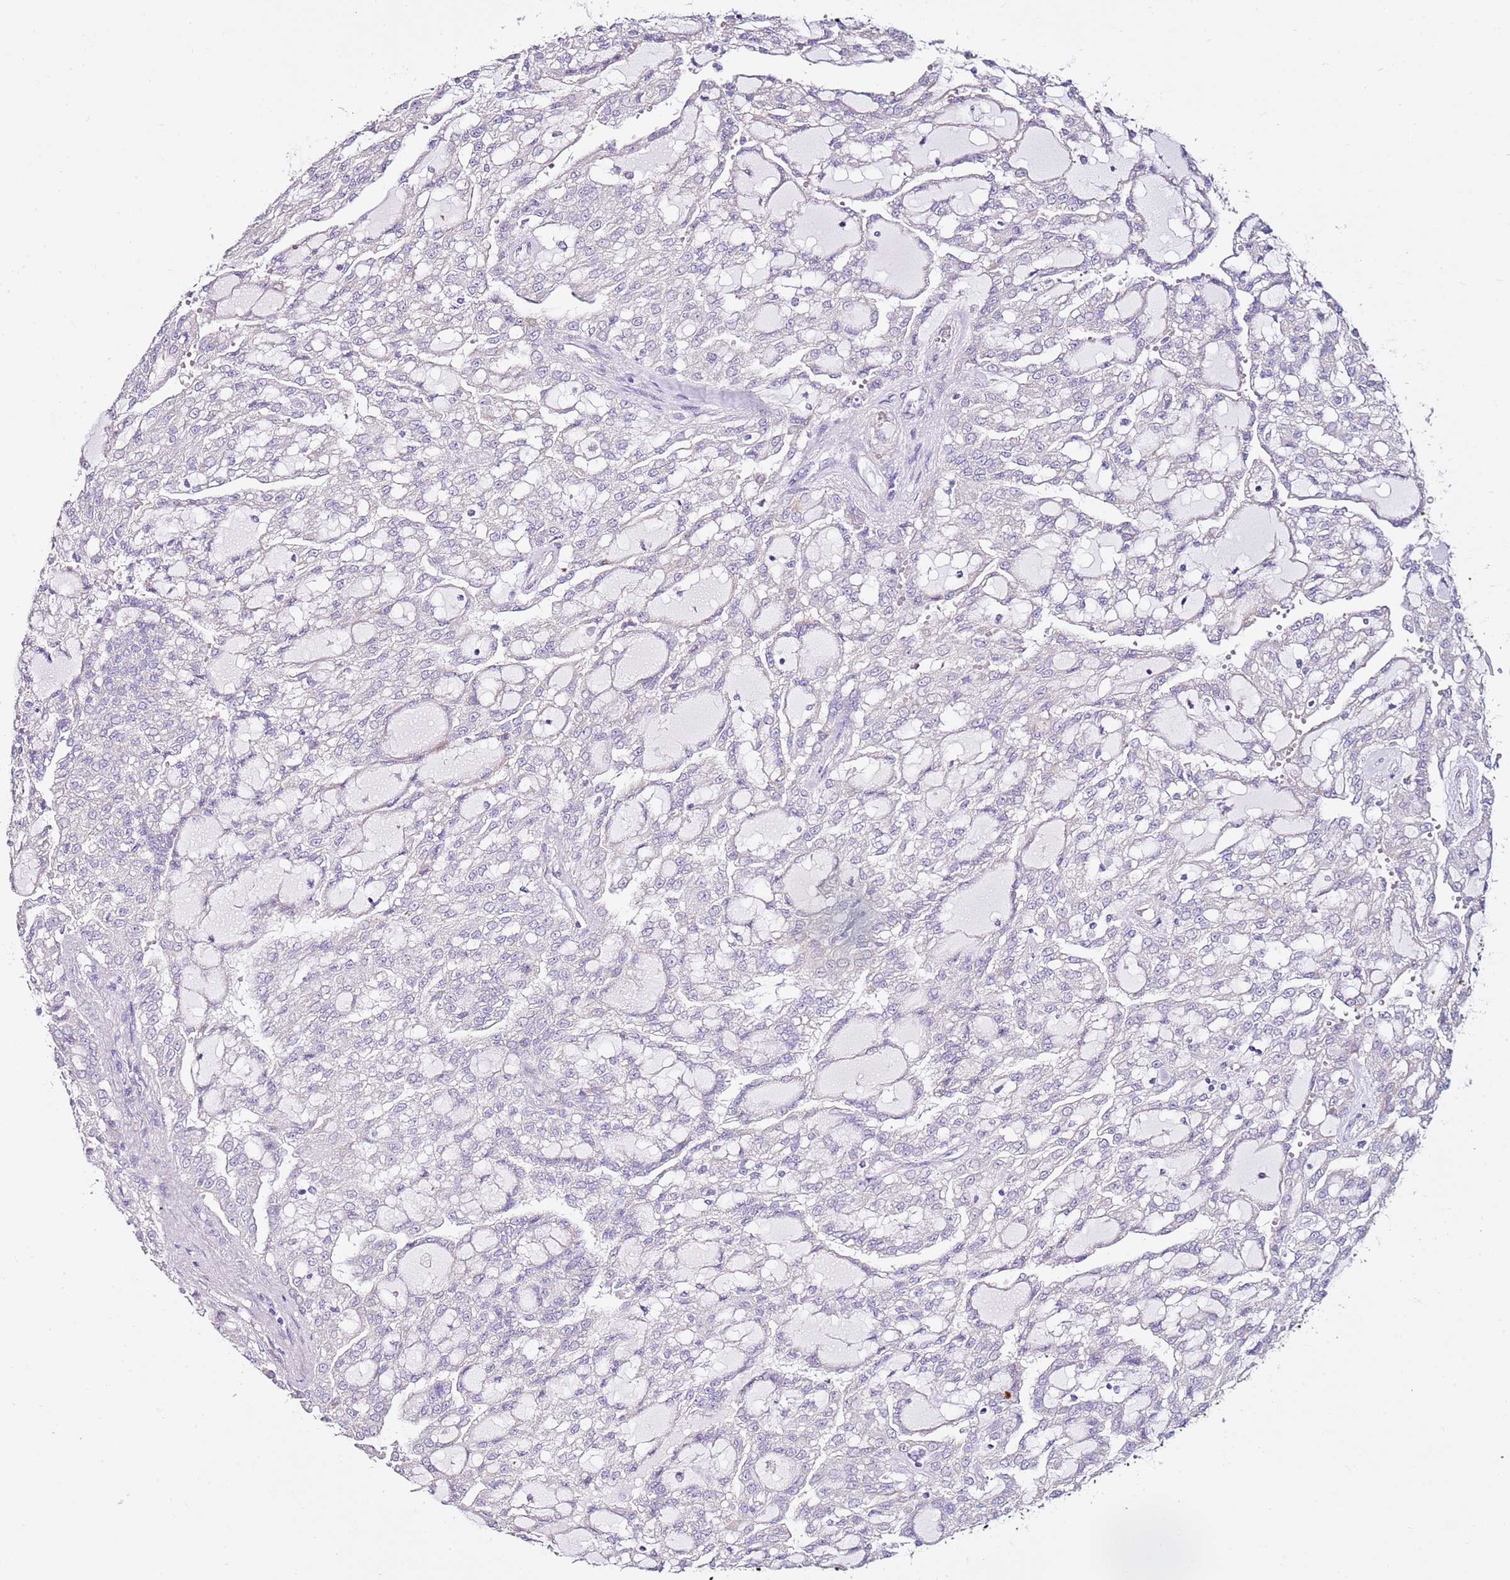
{"staining": {"intensity": "negative", "quantity": "none", "location": "none"}, "tissue": "renal cancer", "cell_type": "Tumor cells", "image_type": "cancer", "snomed": [{"axis": "morphology", "description": "Adenocarcinoma, NOS"}, {"axis": "topography", "description": "Kidney"}], "caption": "This is an immunohistochemistry micrograph of adenocarcinoma (renal). There is no staining in tumor cells.", "gene": "MYBPC3", "patient": {"sex": "male", "age": 63}}